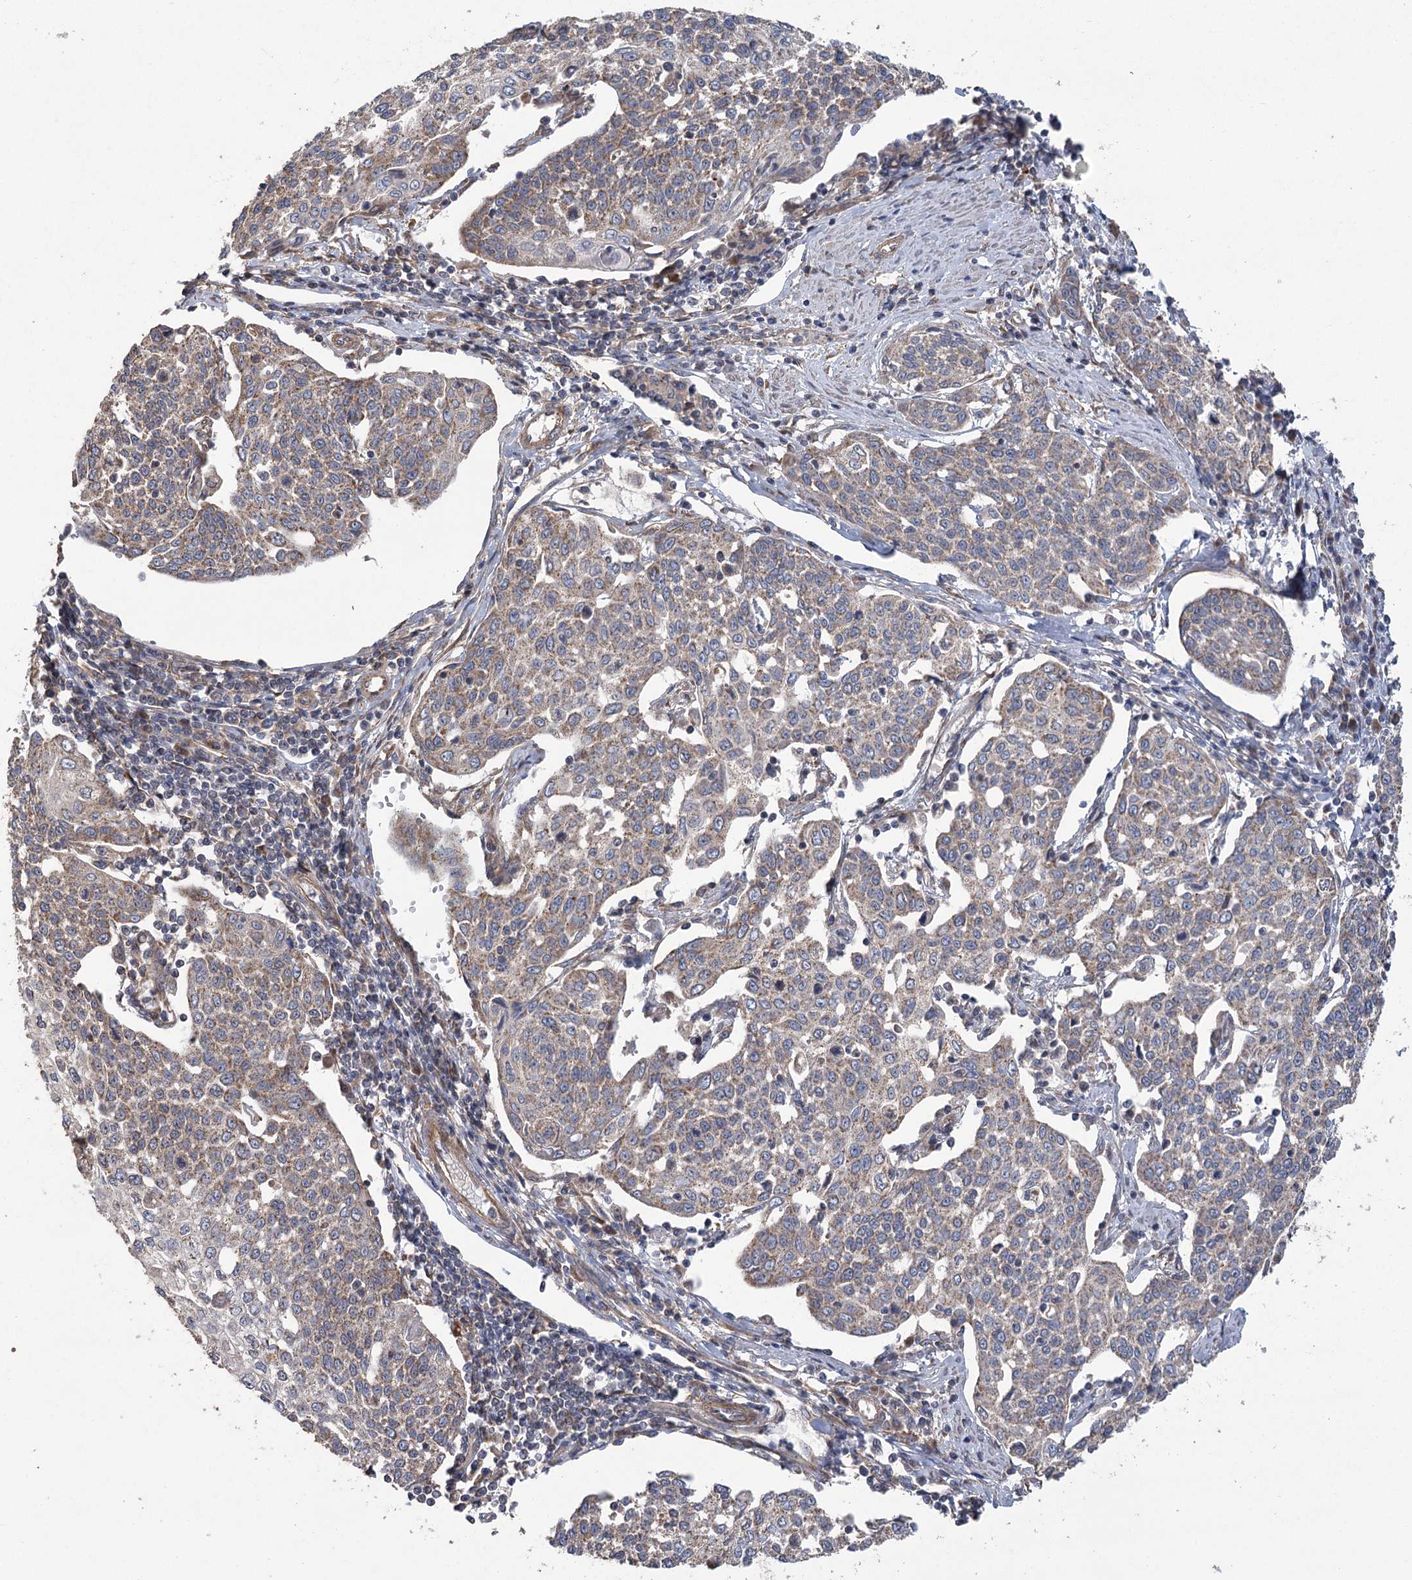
{"staining": {"intensity": "moderate", "quantity": "25%-75%", "location": "cytoplasmic/membranous"}, "tissue": "cervical cancer", "cell_type": "Tumor cells", "image_type": "cancer", "snomed": [{"axis": "morphology", "description": "Squamous cell carcinoma, NOS"}, {"axis": "topography", "description": "Cervix"}], "caption": "High-power microscopy captured an IHC photomicrograph of cervical cancer, revealing moderate cytoplasmic/membranous expression in approximately 25%-75% of tumor cells. (Stains: DAB in brown, nuclei in blue, Microscopy: brightfield microscopy at high magnification).", "gene": "RWDD4", "patient": {"sex": "female", "age": 34}}